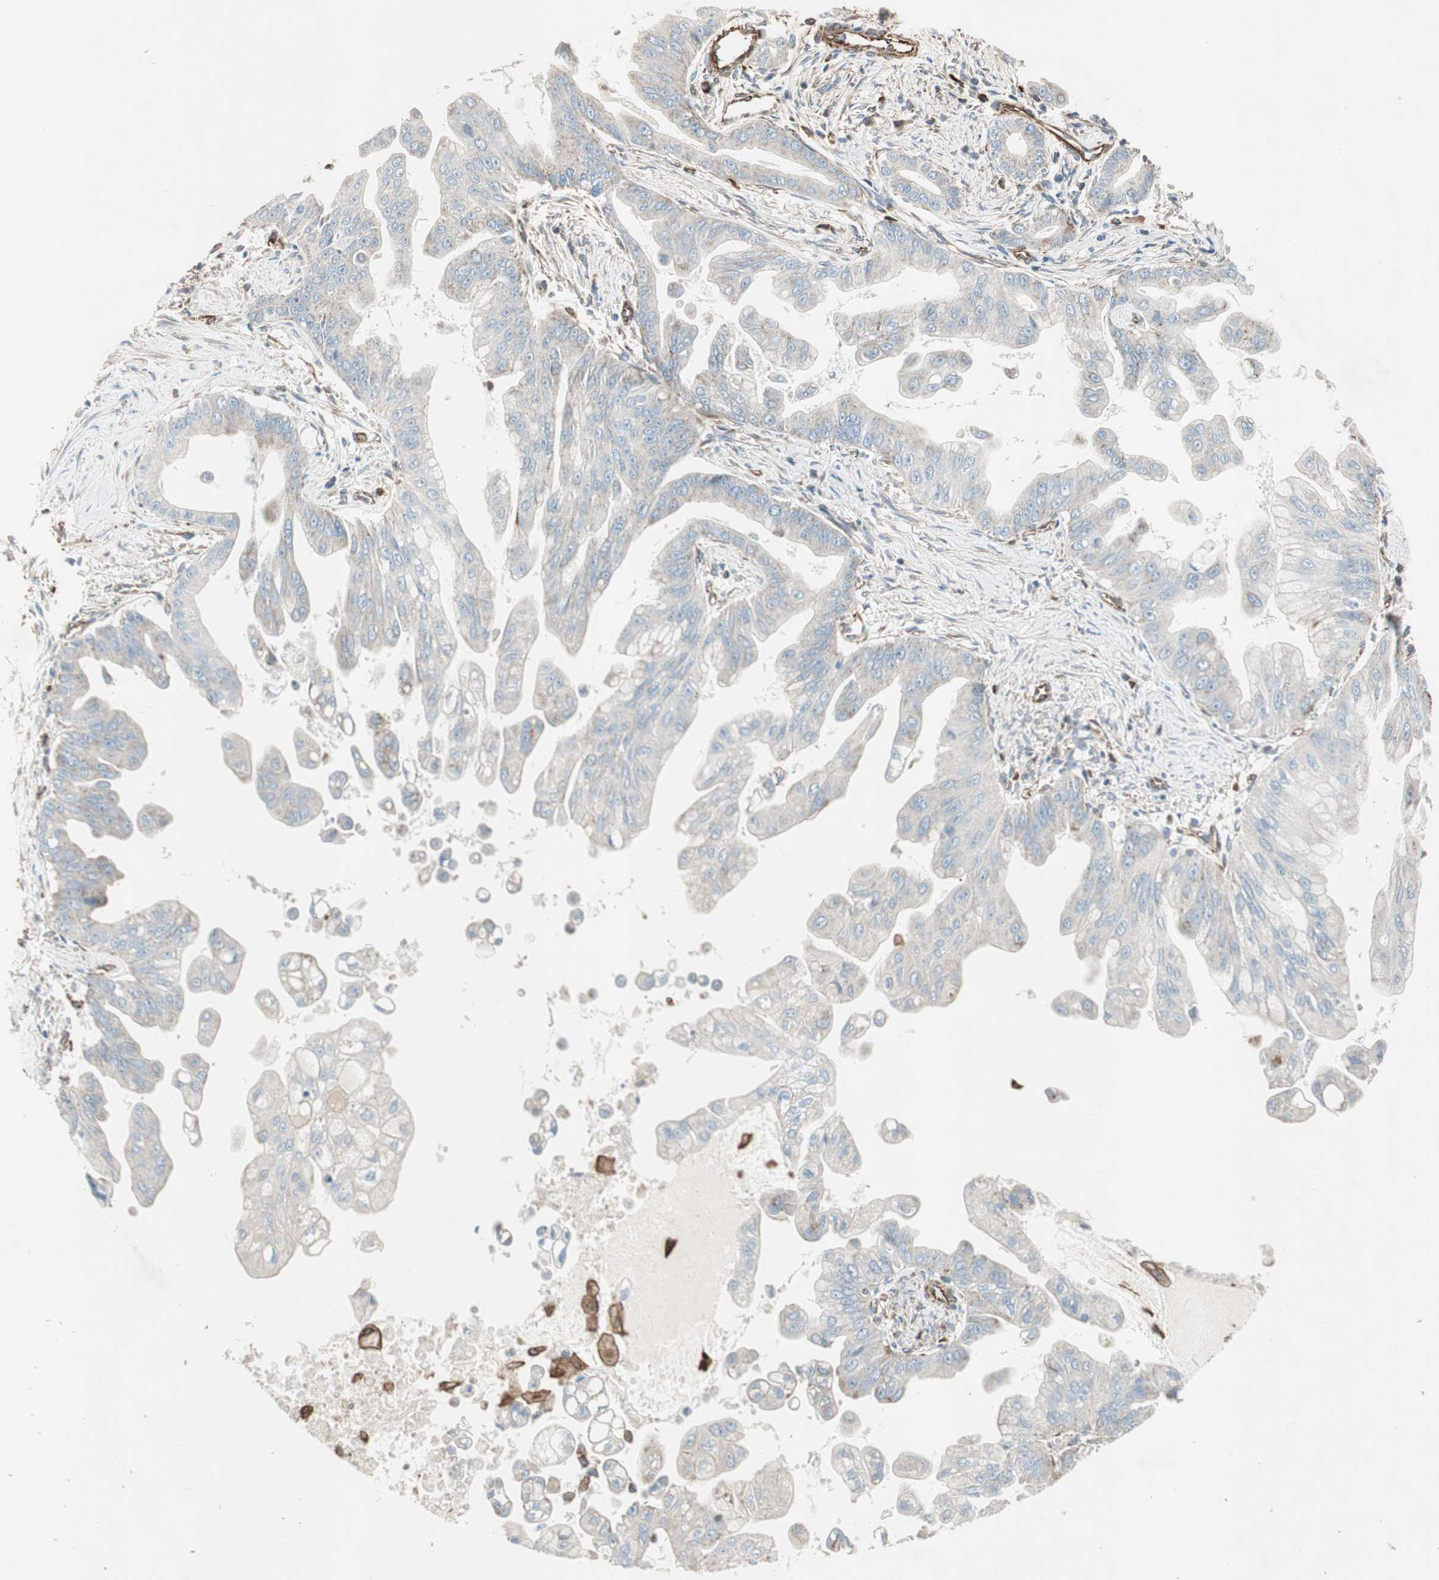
{"staining": {"intensity": "negative", "quantity": "none", "location": "none"}, "tissue": "pancreatic cancer", "cell_type": "Tumor cells", "image_type": "cancer", "snomed": [{"axis": "morphology", "description": "Adenocarcinoma, NOS"}, {"axis": "topography", "description": "Pancreas"}], "caption": "The micrograph displays no staining of tumor cells in pancreatic adenocarcinoma.", "gene": "SRCIN1", "patient": {"sex": "female", "age": 75}}